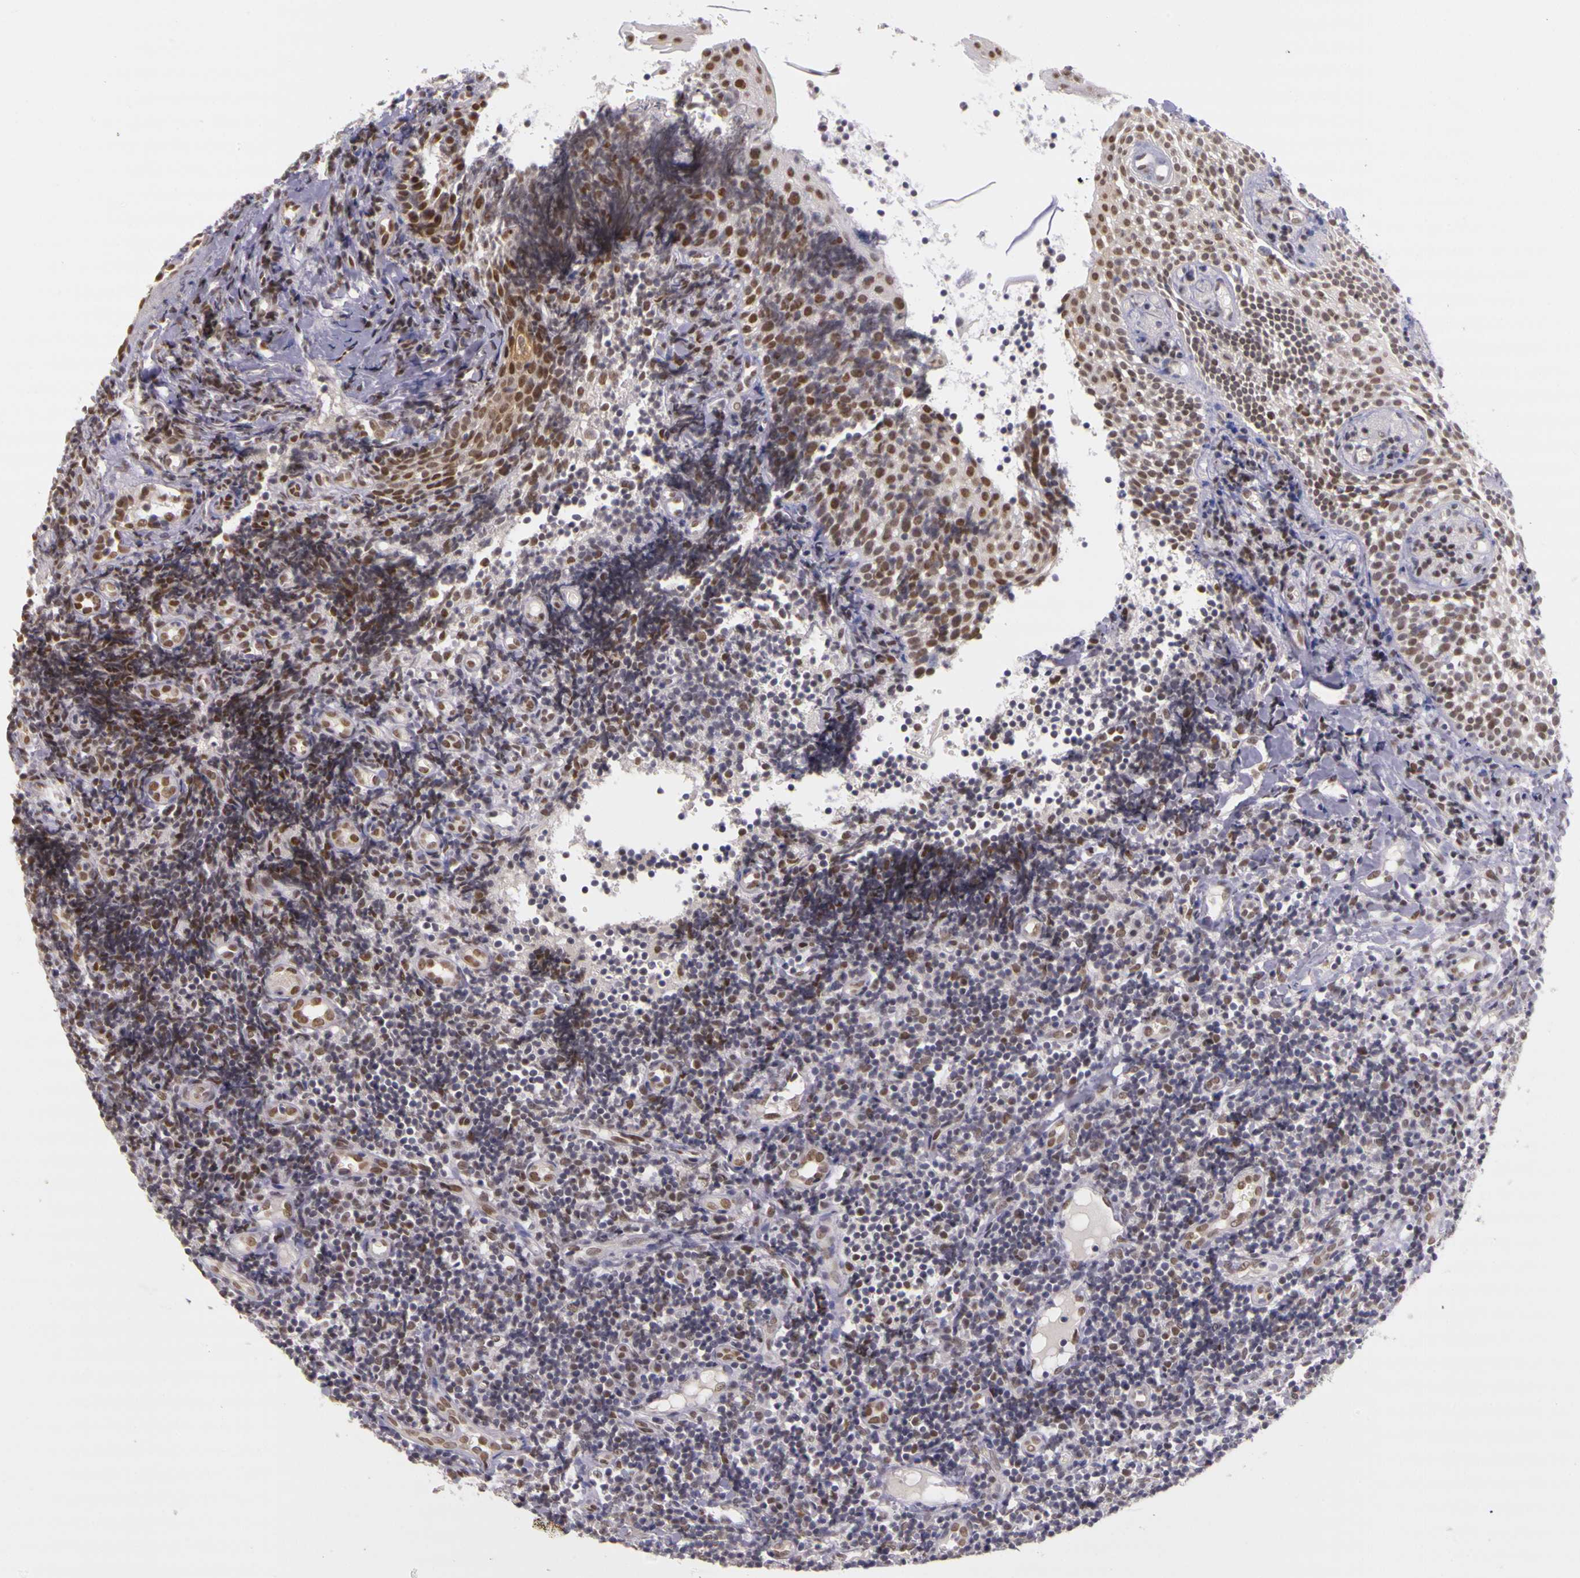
{"staining": {"intensity": "weak", "quantity": "25%-75%", "location": "nuclear"}, "tissue": "tonsil", "cell_type": "Germinal center cells", "image_type": "normal", "snomed": [{"axis": "morphology", "description": "Normal tissue, NOS"}, {"axis": "topography", "description": "Tonsil"}], "caption": "A brown stain shows weak nuclear positivity of a protein in germinal center cells of benign human tonsil.", "gene": "WDR13", "patient": {"sex": "female", "age": 58}}